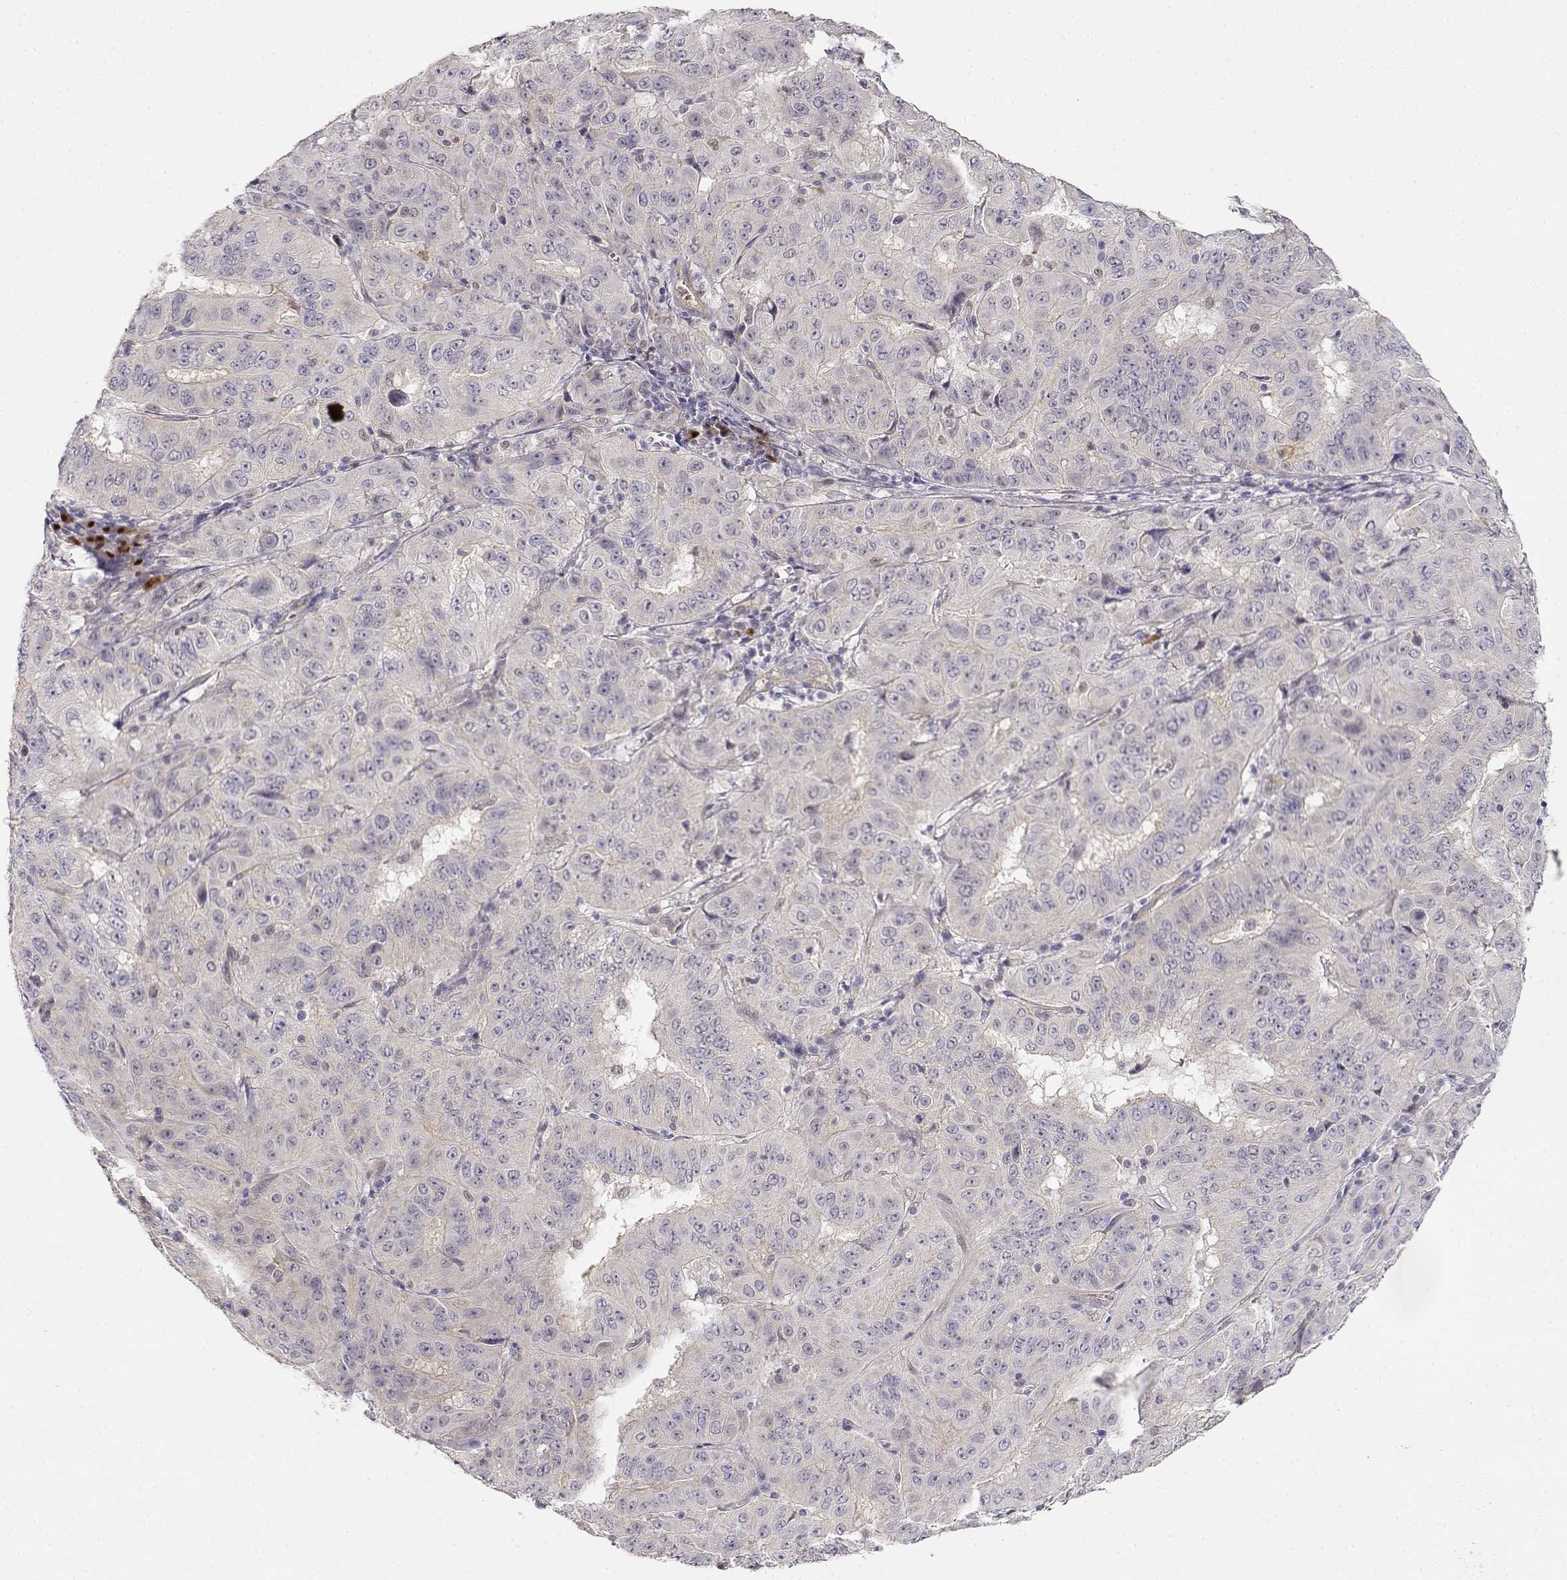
{"staining": {"intensity": "negative", "quantity": "none", "location": "none"}, "tissue": "pancreatic cancer", "cell_type": "Tumor cells", "image_type": "cancer", "snomed": [{"axis": "morphology", "description": "Adenocarcinoma, NOS"}, {"axis": "topography", "description": "Pancreas"}], "caption": "IHC micrograph of neoplastic tissue: pancreatic cancer (adenocarcinoma) stained with DAB (3,3'-diaminobenzidine) reveals no significant protein expression in tumor cells. (Brightfield microscopy of DAB immunohistochemistry at high magnification).", "gene": "EAF2", "patient": {"sex": "male", "age": 63}}